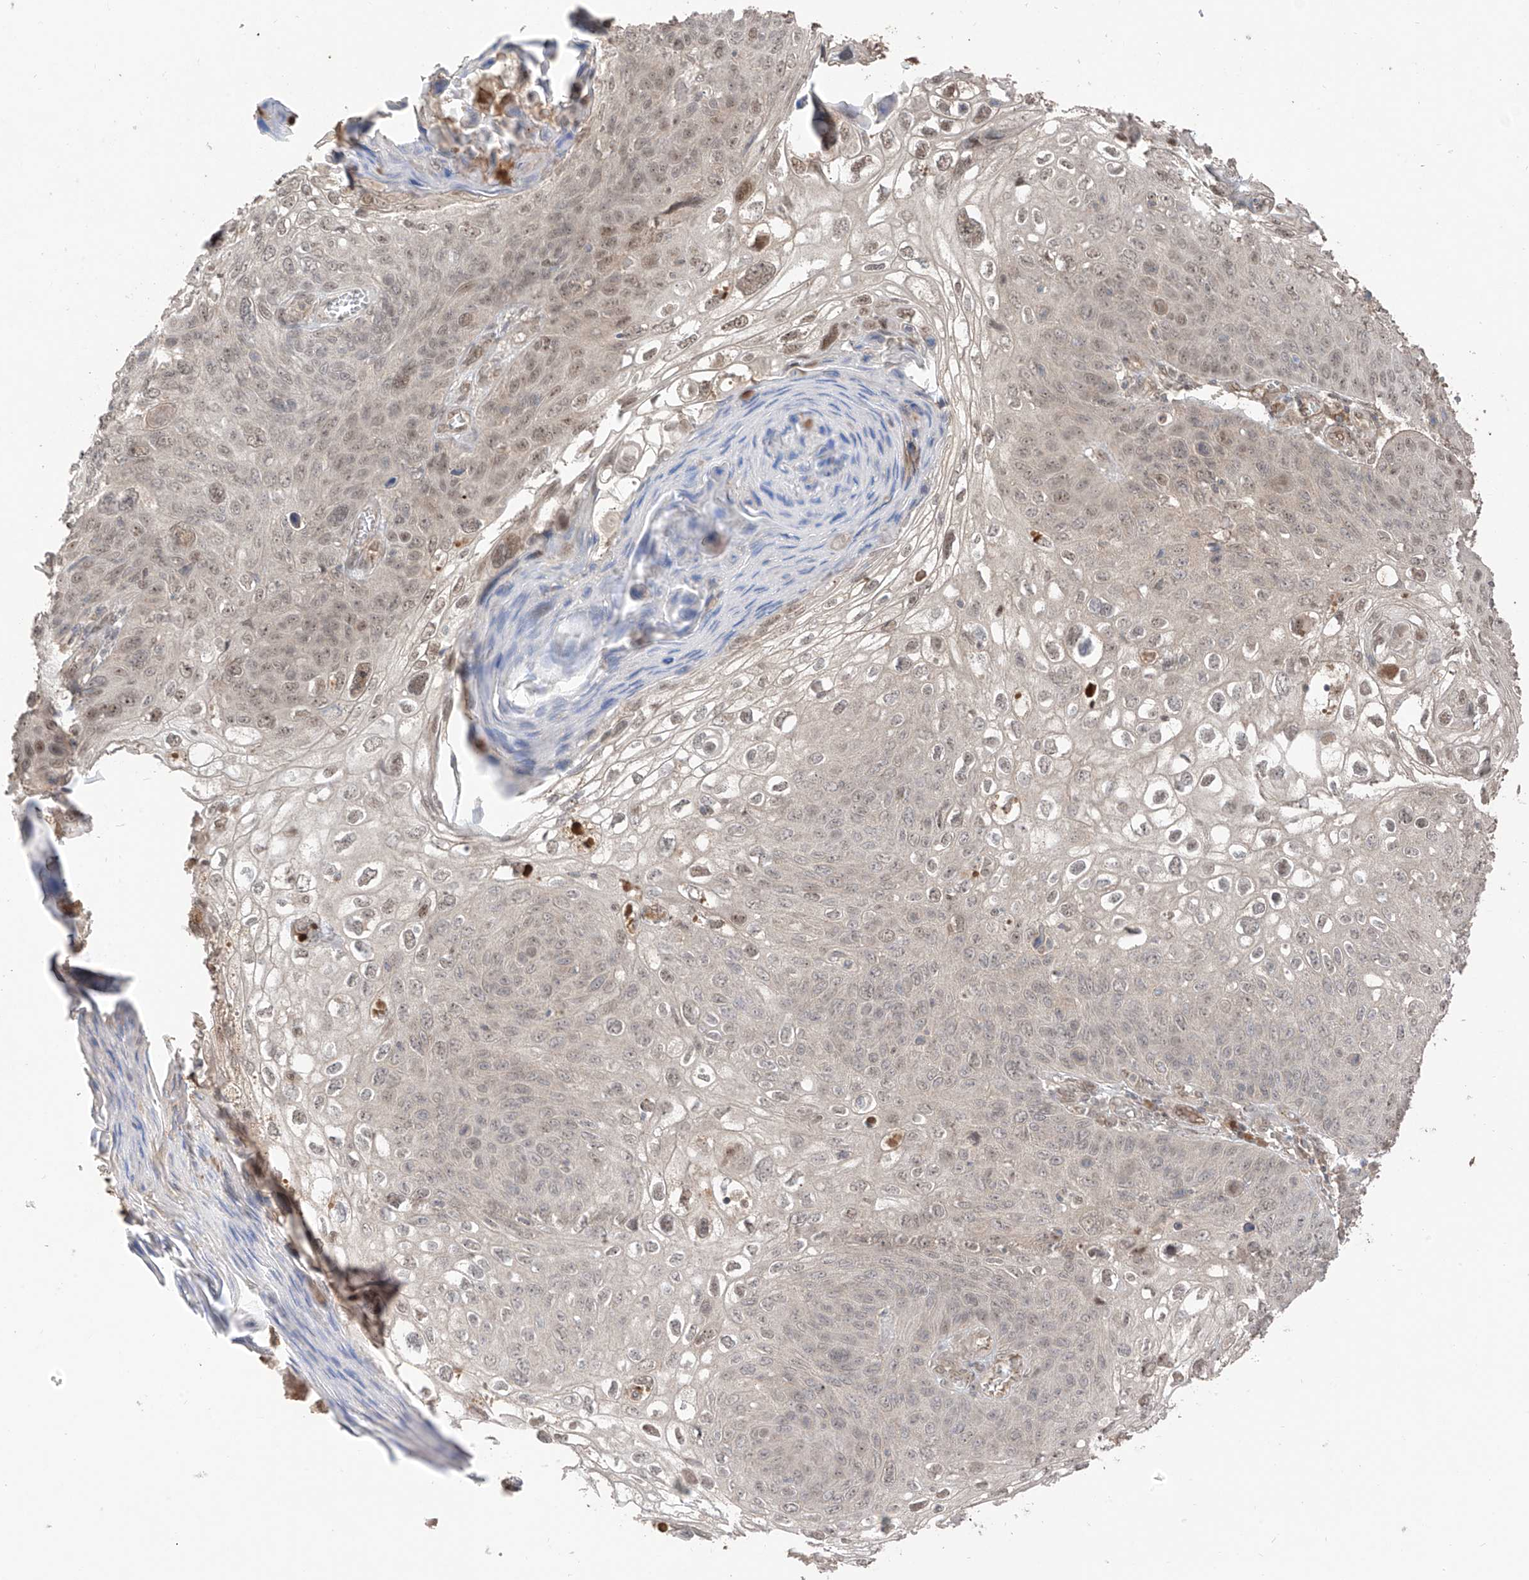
{"staining": {"intensity": "weak", "quantity": "<25%", "location": "nuclear"}, "tissue": "skin cancer", "cell_type": "Tumor cells", "image_type": "cancer", "snomed": [{"axis": "morphology", "description": "Squamous cell carcinoma, NOS"}, {"axis": "topography", "description": "Skin"}], "caption": "The immunohistochemistry (IHC) histopathology image has no significant expression in tumor cells of skin squamous cell carcinoma tissue.", "gene": "COLGALT2", "patient": {"sex": "female", "age": 90}}